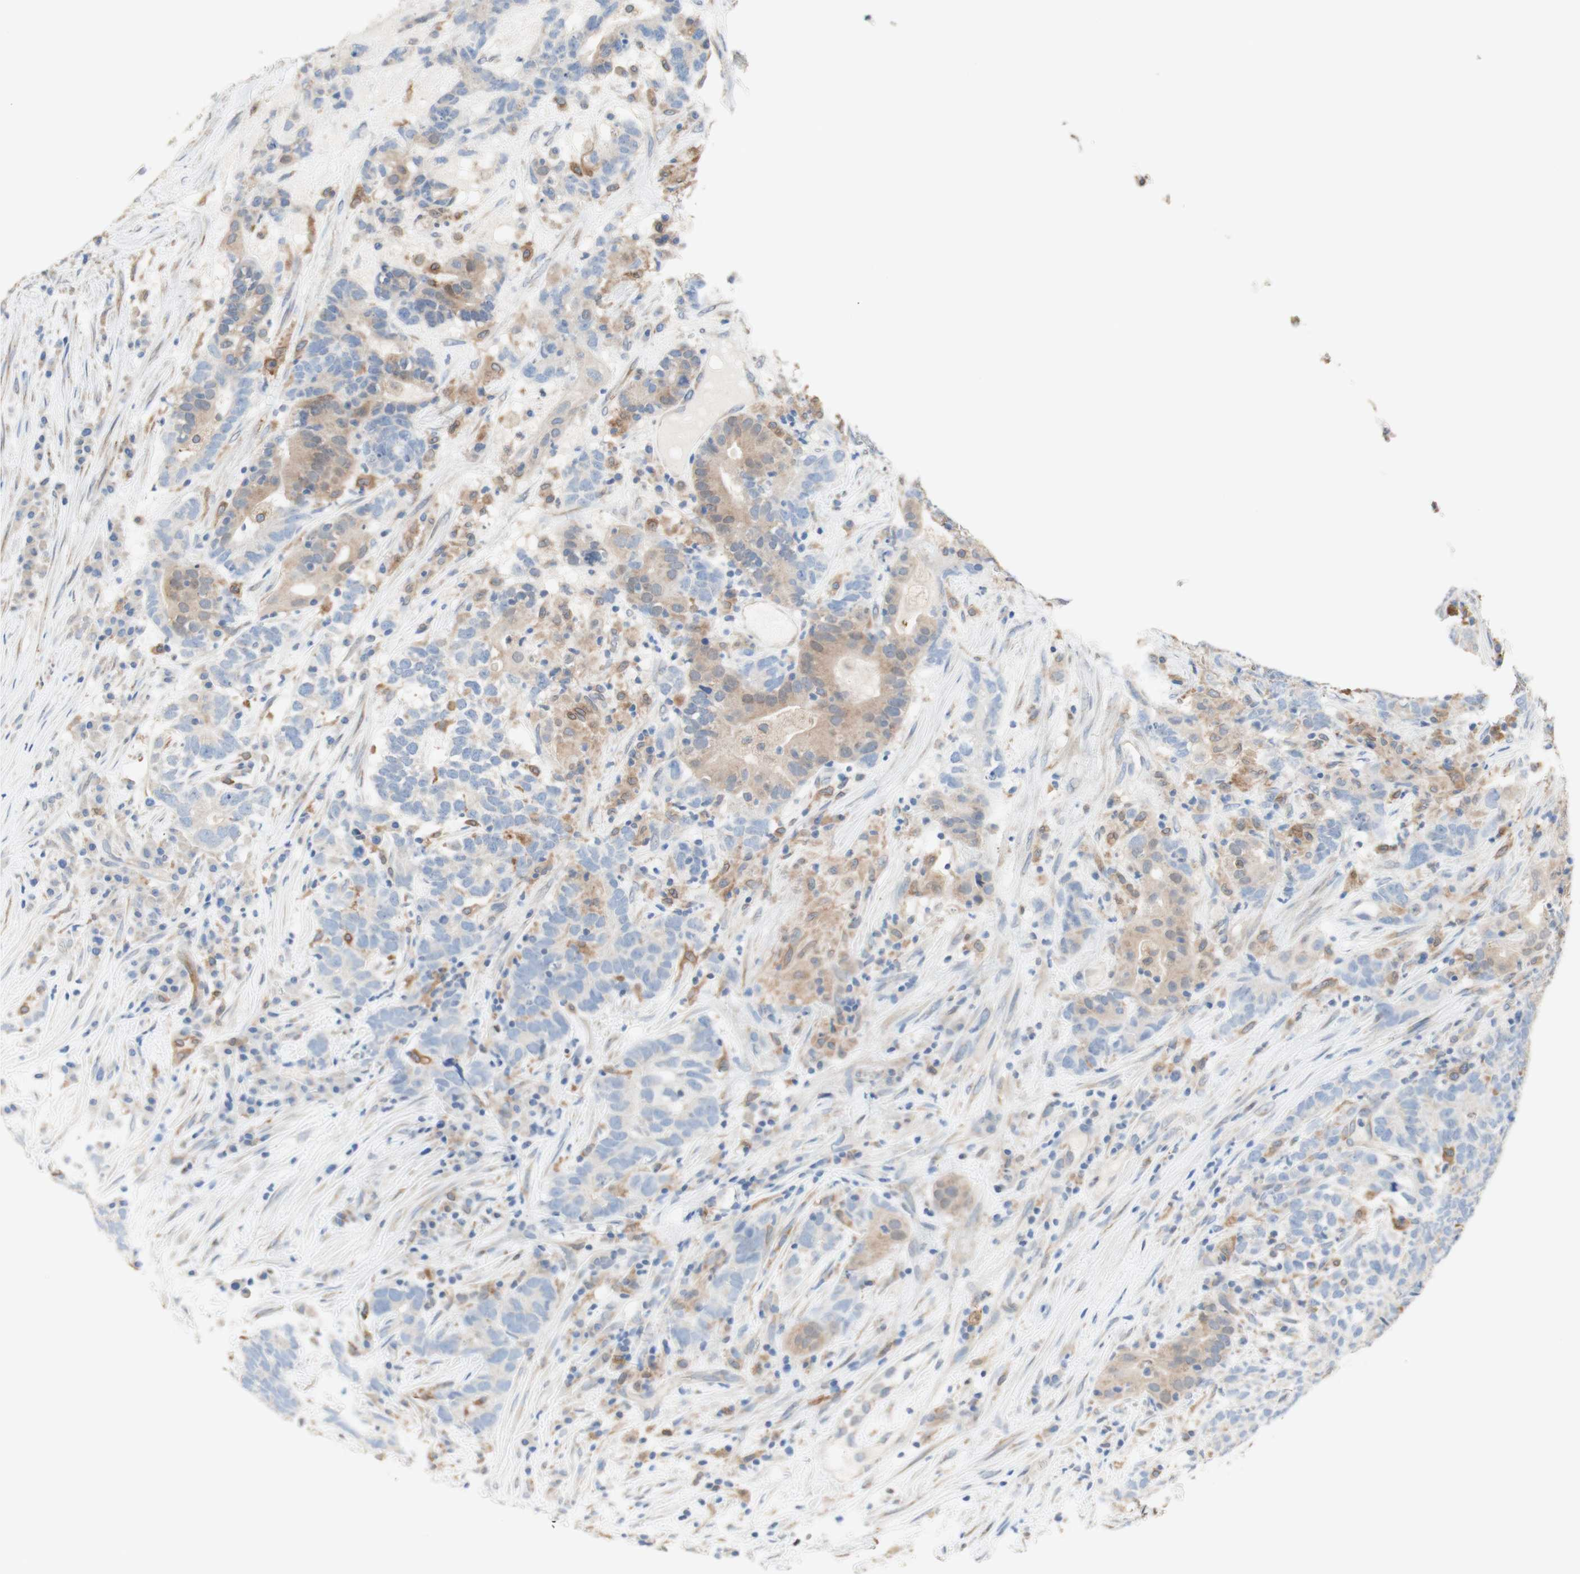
{"staining": {"intensity": "weak", "quantity": "25%-75%", "location": "cytoplasmic/membranous"}, "tissue": "testis cancer", "cell_type": "Tumor cells", "image_type": "cancer", "snomed": [{"axis": "morphology", "description": "Carcinoma, Embryonal, NOS"}, {"axis": "topography", "description": "Testis"}], "caption": "A micrograph of human embryonal carcinoma (testis) stained for a protein reveals weak cytoplasmic/membranous brown staining in tumor cells. (DAB IHC, brown staining for protein, blue staining for nuclei).", "gene": "COMT", "patient": {"sex": "male", "age": 26}}